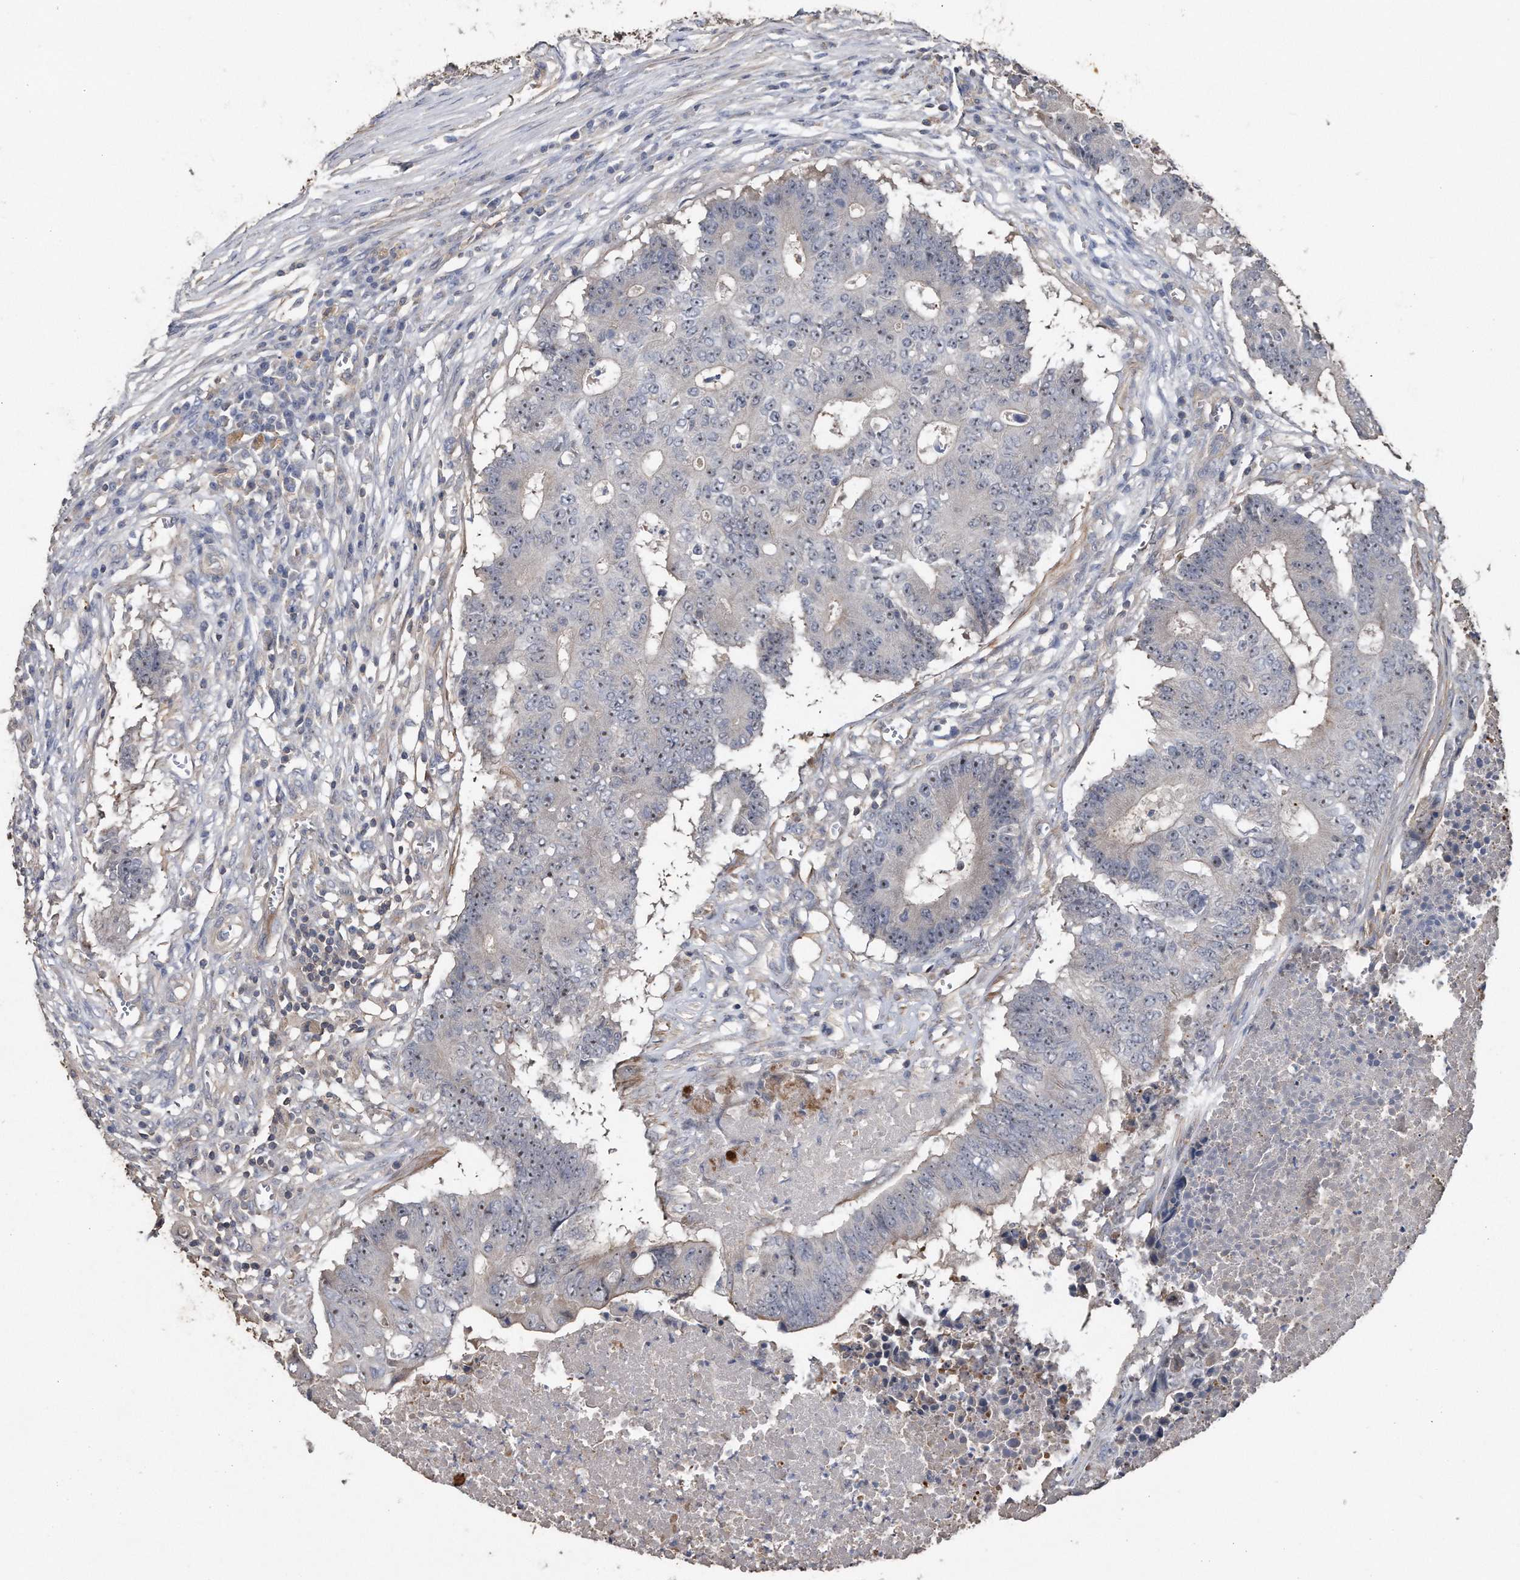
{"staining": {"intensity": "negative", "quantity": "none", "location": "none"}, "tissue": "colorectal cancer", "cell_type": "Tumor cells", "image_type": "cancer", "snomed": [{"axis": "morphology", "description": "Adenocarcinoma, NOS"}, {"axis": "topography", "description": "Colon"}], "caption": "Immunohistochemical staining of human colorectal adenocarcinoma reveals no significant positivity in tumor cells.", "gene": "KCND3", "patient": {"sex": "male", "age": 87}}